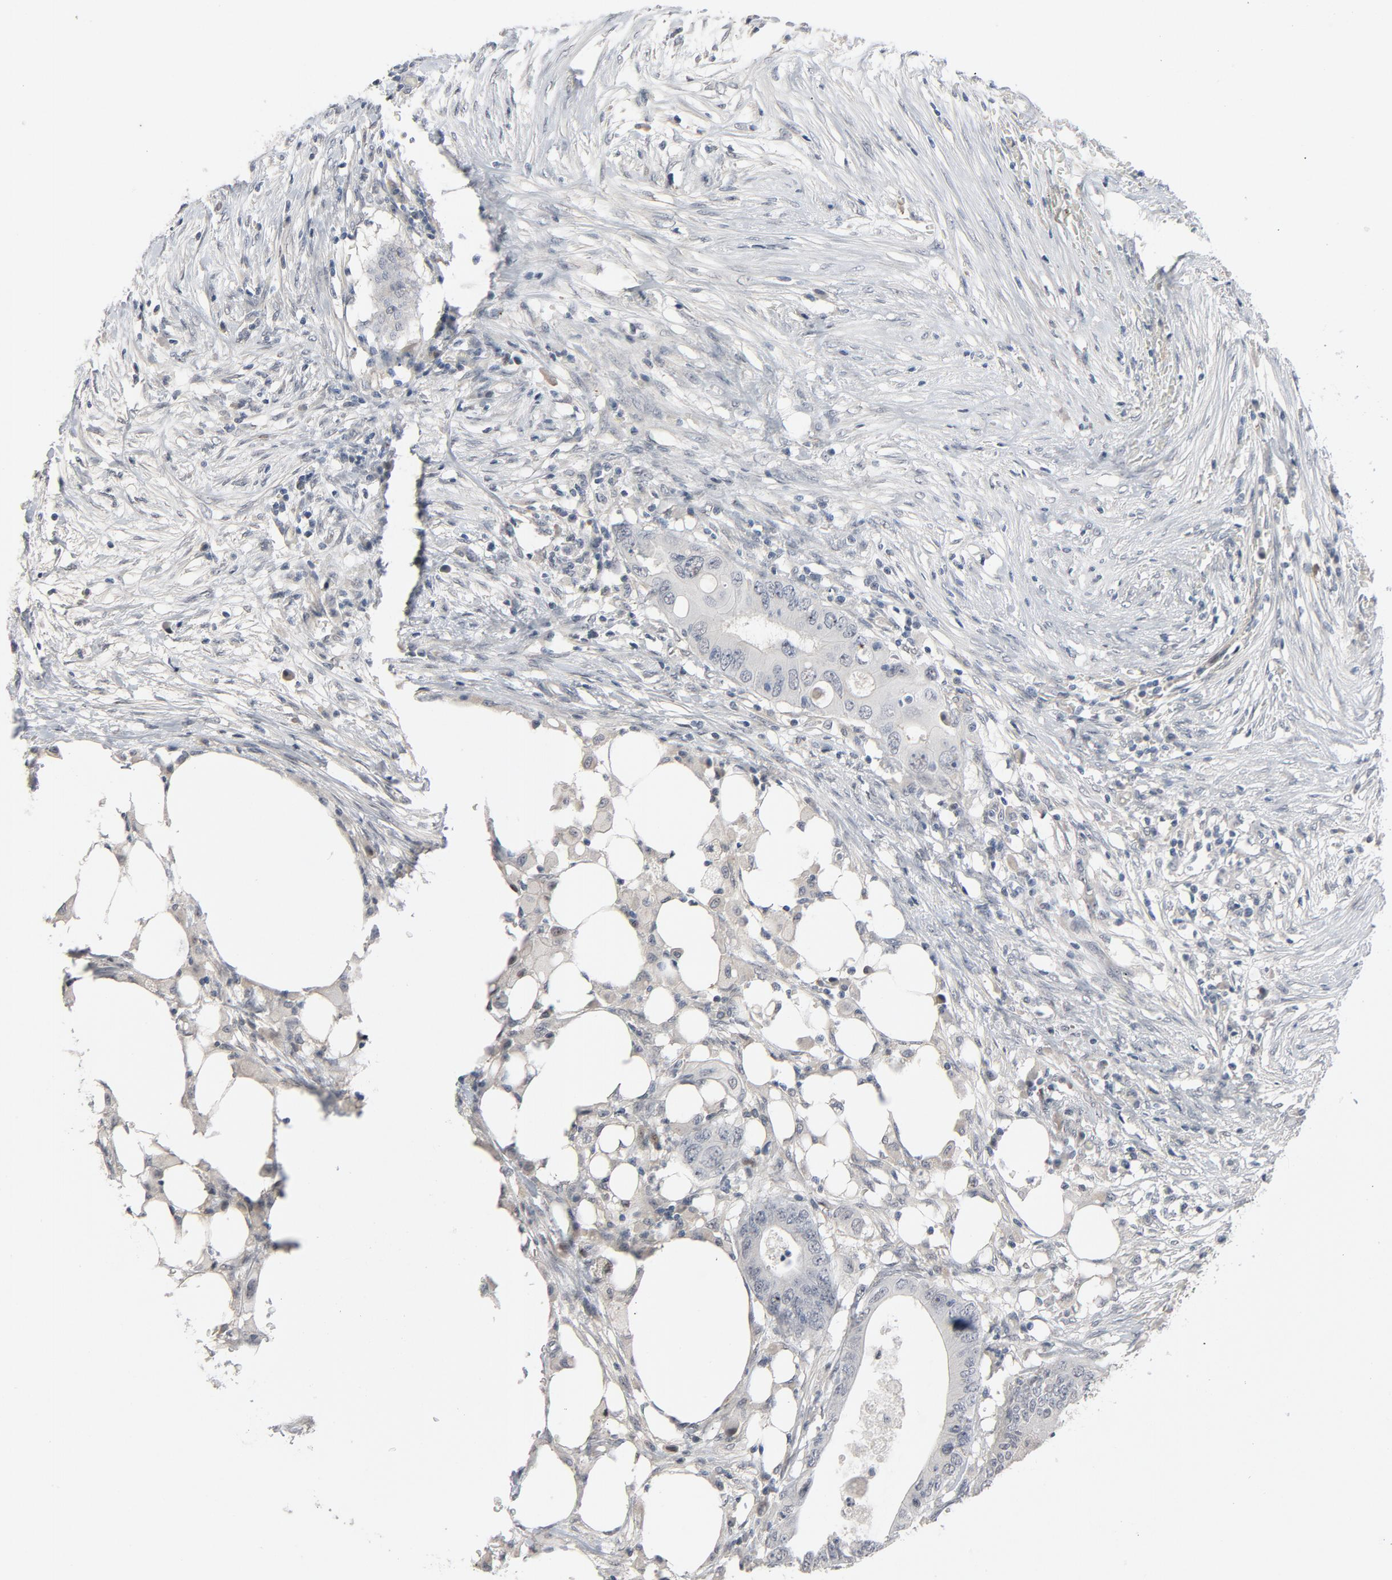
{"staining": {"intensity": "negative", "quantity": "none", "location": "none"}, "tissue": "colorectal cancer", "cell_type": "Tumor cells", "image_type": "cancer", "snomed": [{"axis": "morphology", "description": "Adenocarcinoma, NOS"}, {"axis": "topography", "description": "Colon"}], "caption": "Immunohistochemical staining of colorectal adenocarcinoma displays no significant expression in tumor cells.", "gene": "FSCB", "patient": {"sex": "male", "age": 71}}